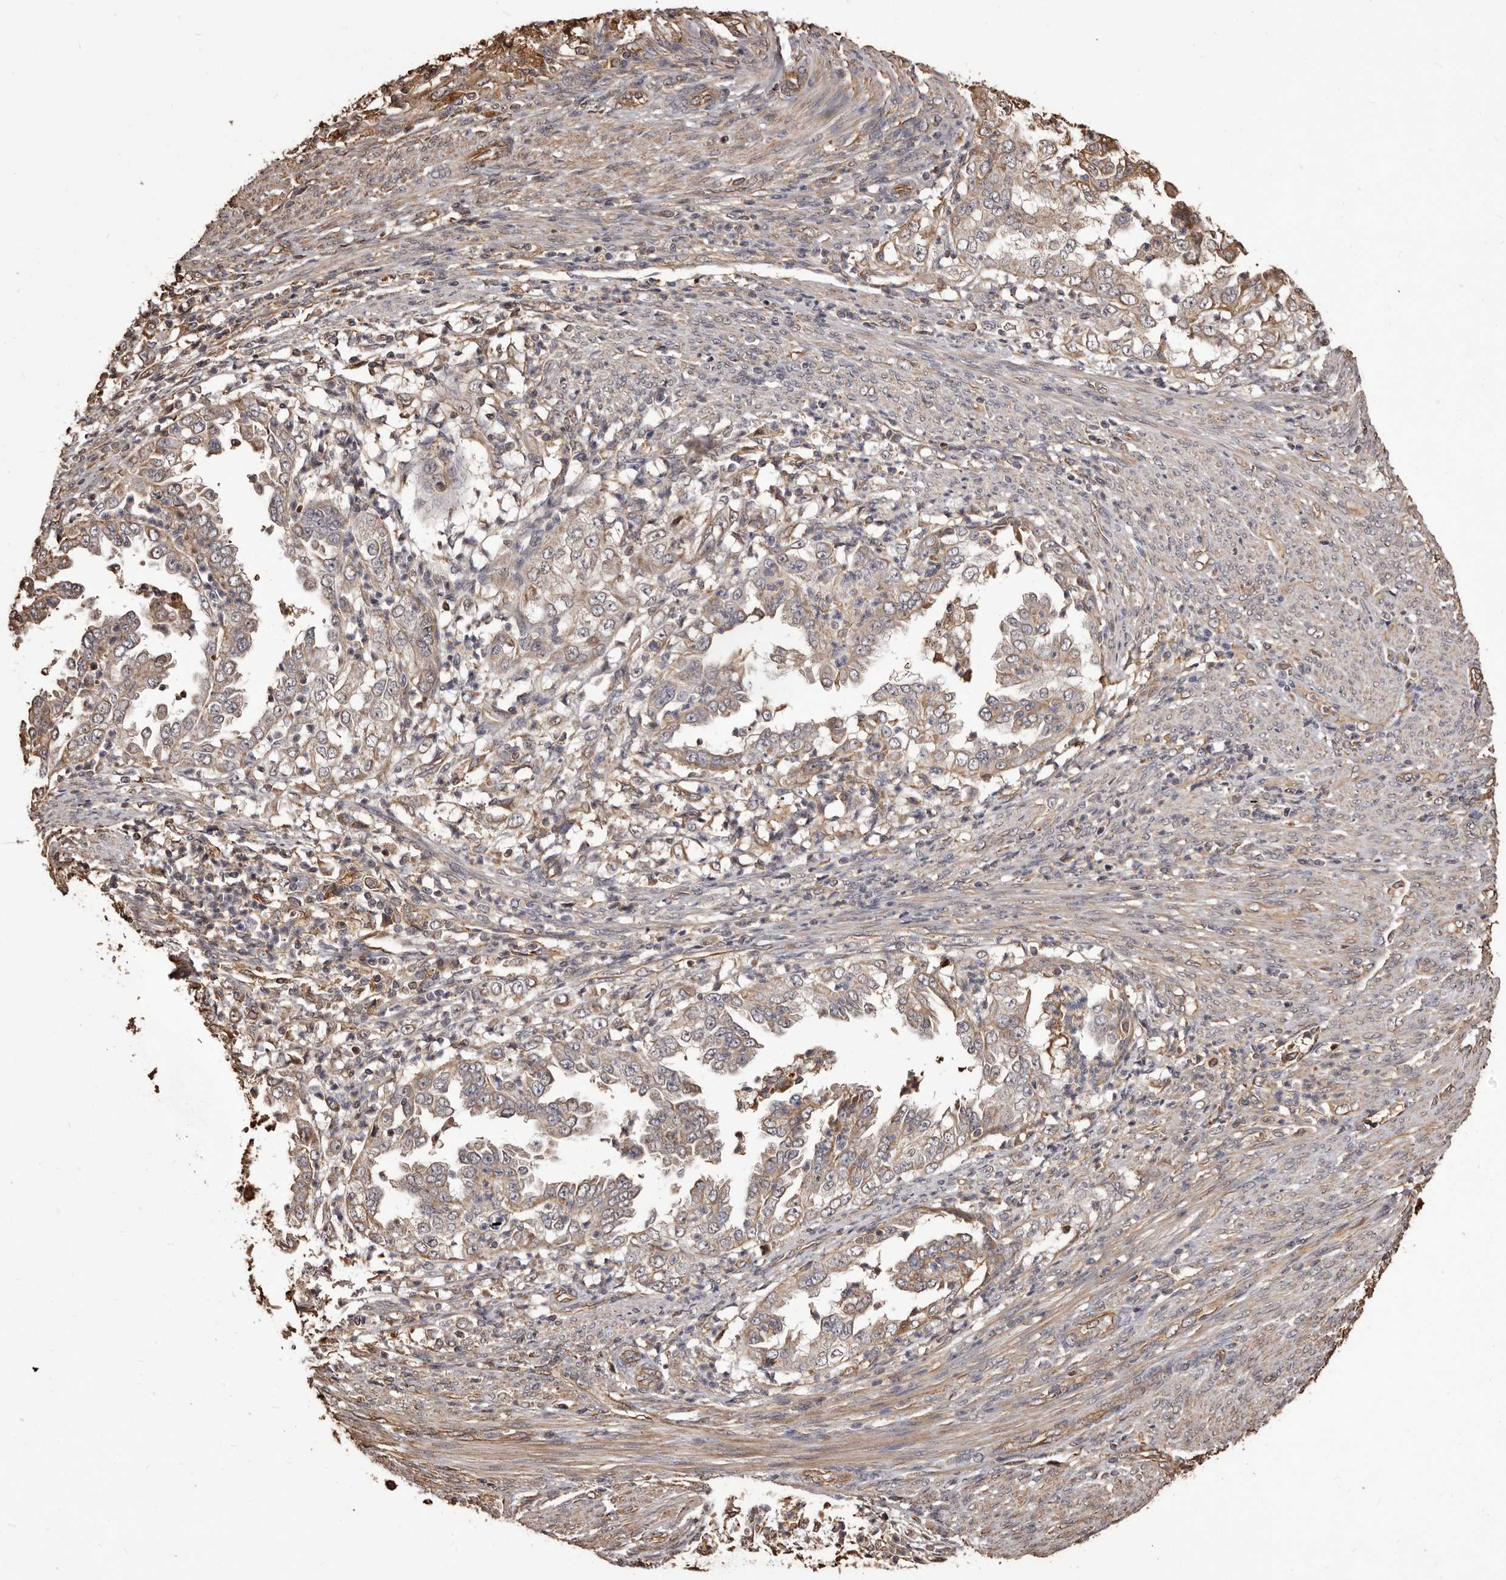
{"staining": {"intensity": "weak", "quantity": "<25%", "location": "cytoplasmic/membranous"}, "tissue": "endometrial cancer", "cell_type": "Tumor cells", "image_type": "cancer", "snomed": [{"axis": "morphology", "description": "Adenocarcinoma, NOS"}, {"axis": "topography", "description": "Endometrium"}], "caption": "This image is of endometrial cancer stained with immunohistochemistry (IHC) to label a protein in brown with the nuclei are counter-stained blue. There is no staining in tumor cells.", "gene": "ALPK1", "patient": {"sex": "female", "age": 85}}